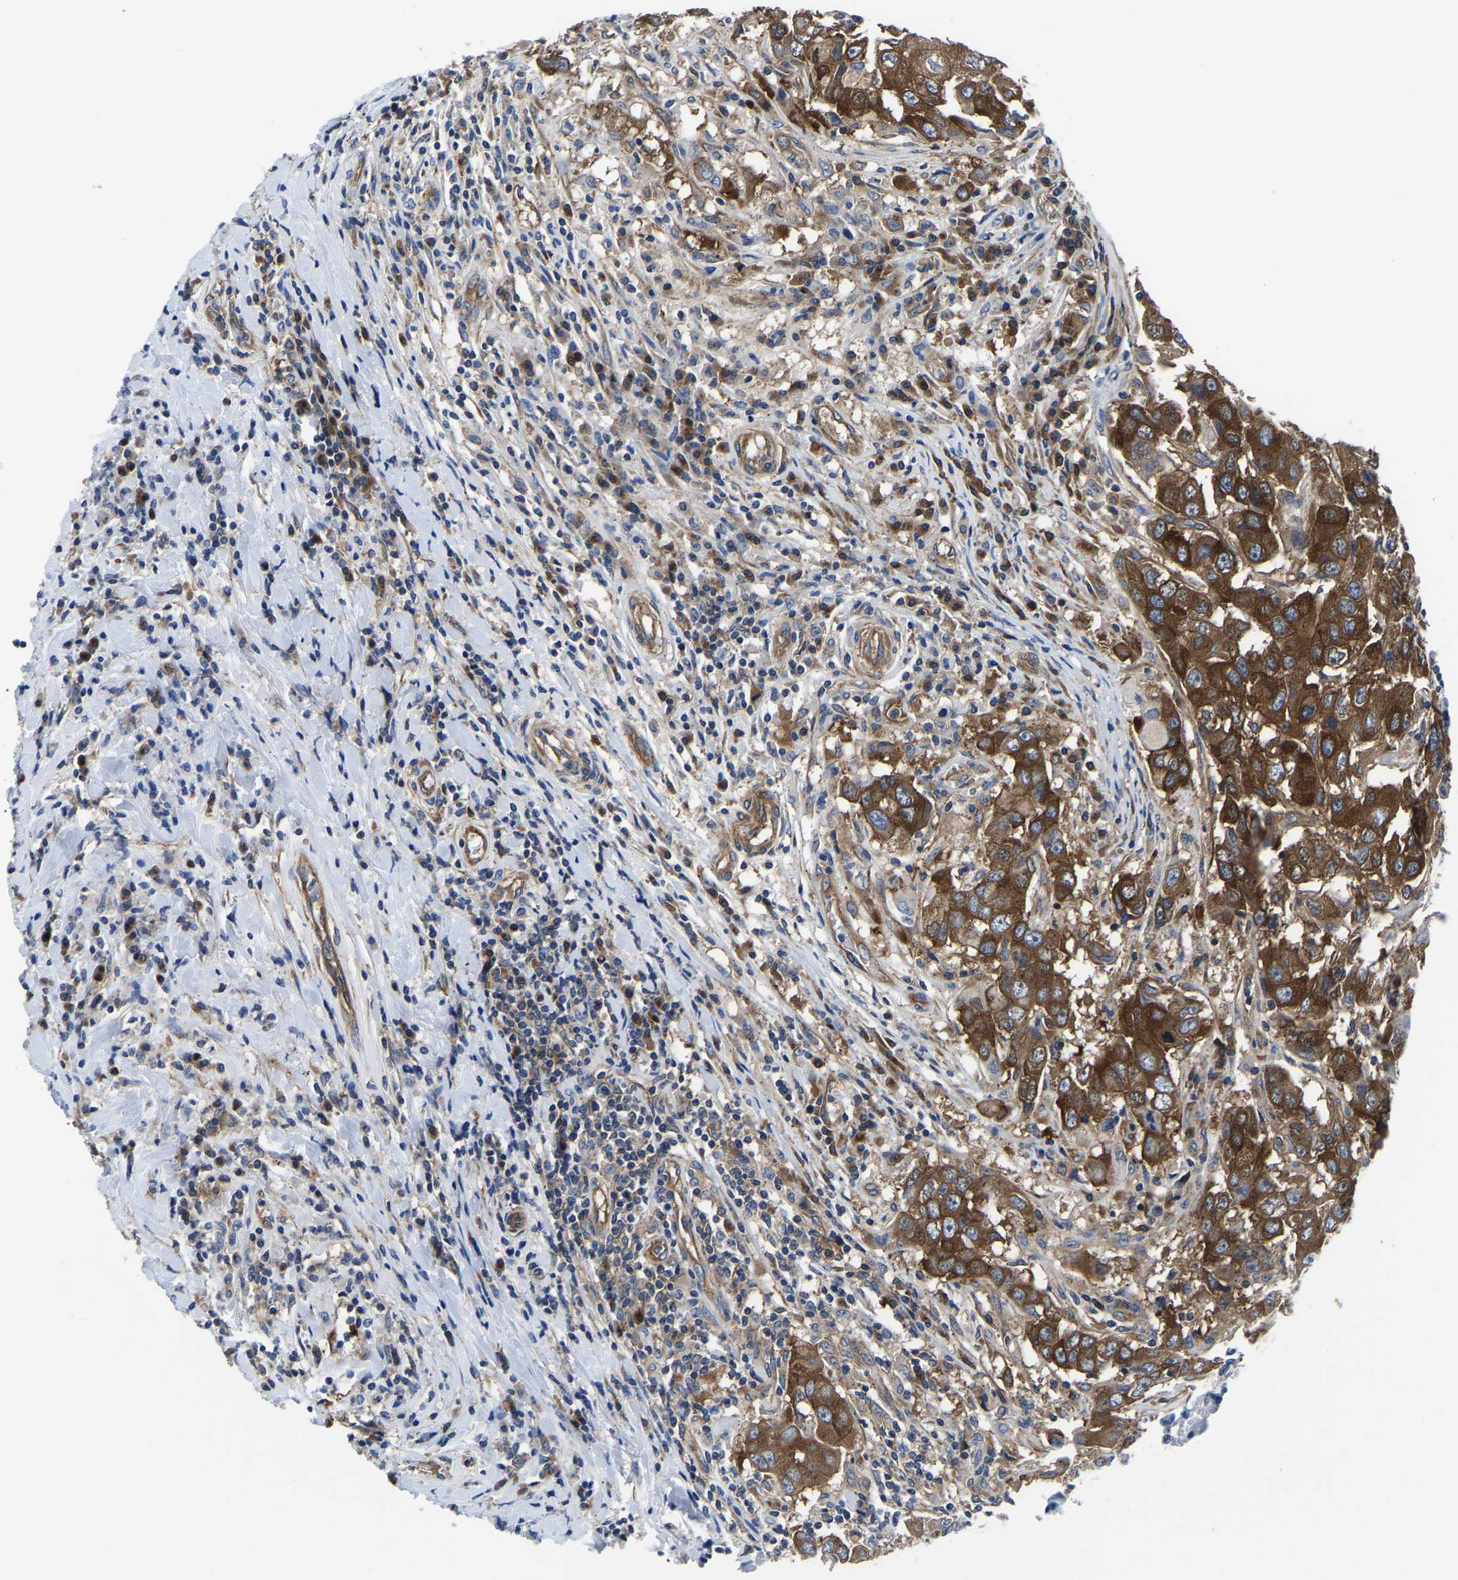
{"staining": {"intensity": "strong", "quantity": ">75%", "location": "cytoplasmic/membranous"}, "tissue": "breast cancer", "cell_type": "Tumor cells", "image_type": "cancer", "snomed": [{"axis": "morphology", "description": "Duct carcinoma"}, {"axis": "topography", "description": "Breast"}], "caption": "This photomicrograph displays immunohistochemistry staining of infiltrating ductal carcinoma (breast), with high strong cytoplasmic/membranous expression in approximately >75% of tumor cells.", "gene": "TFG", "patient": {"sex": "female", "age": 27}}